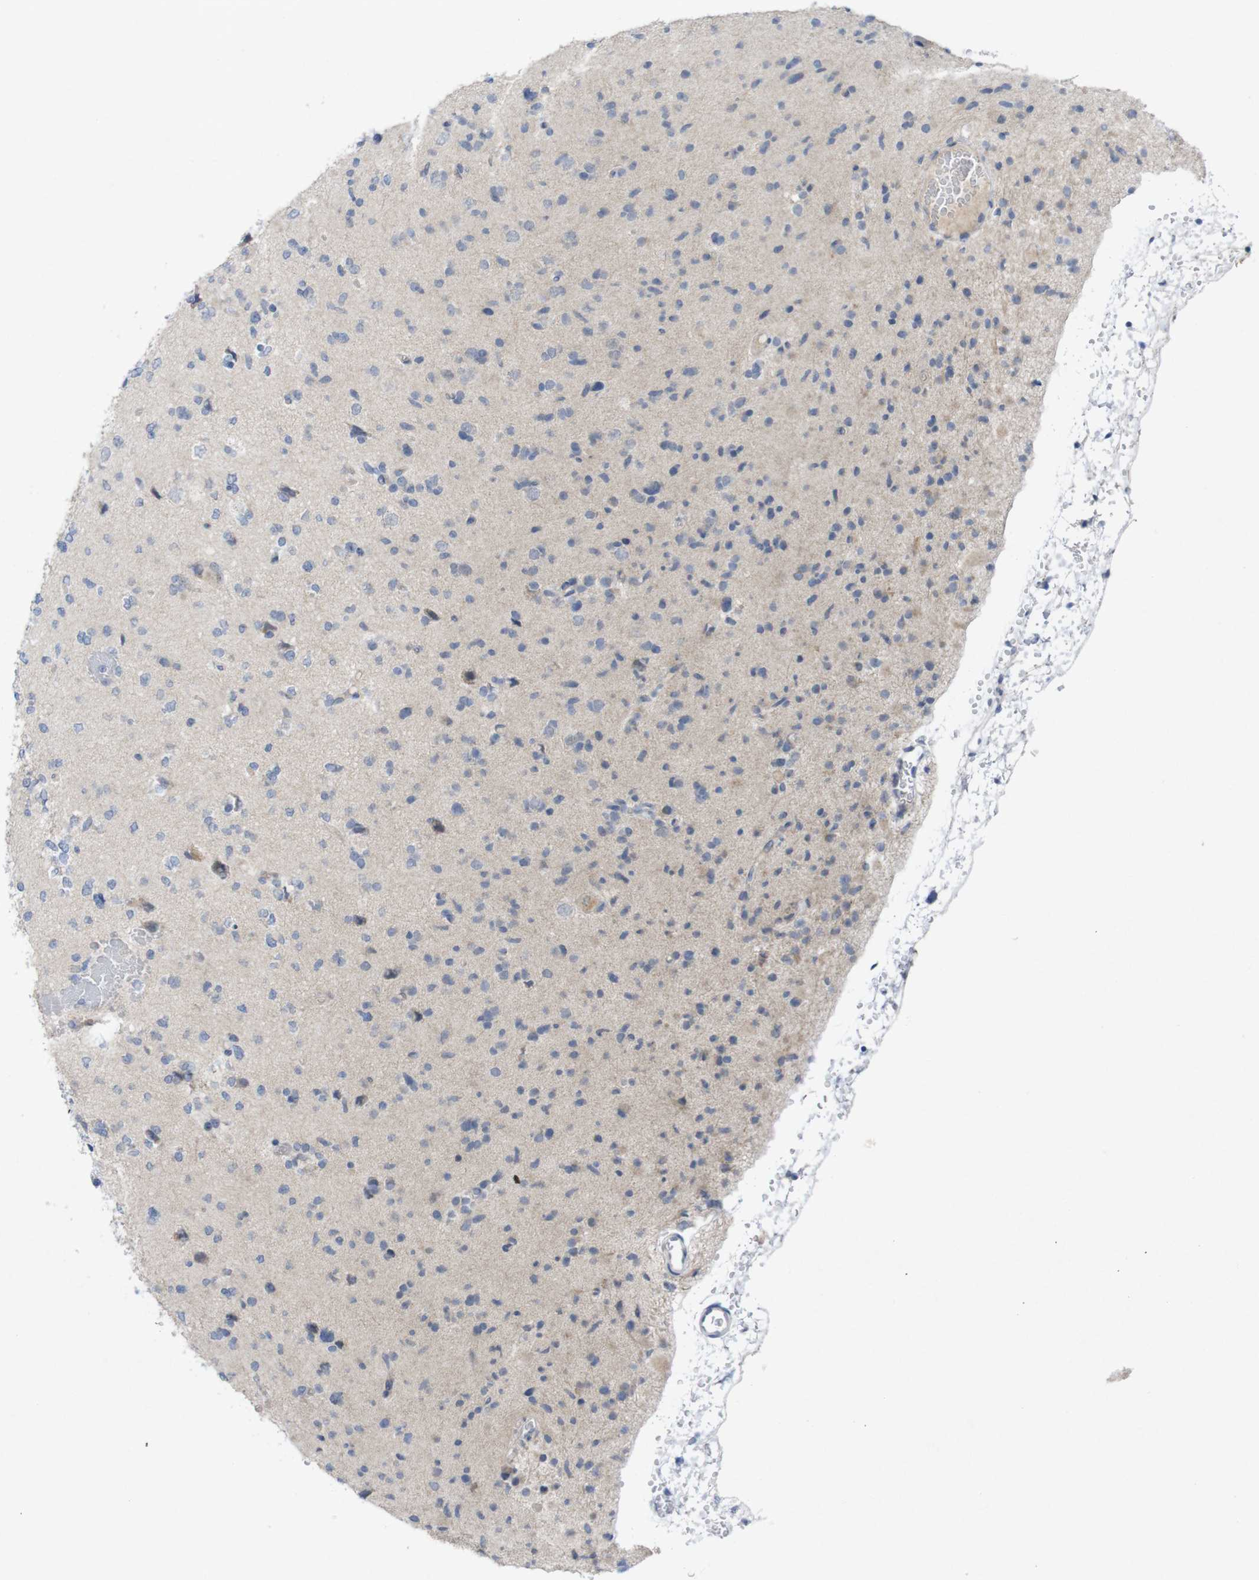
{"staining": {"intensity": "weak", "quantity": "<25%", "location": "cytoplasmic/membranous"}, "tissue": "glioma", "cell_type": "Tumor cells", "image_type": "cancer", "snomed": [{"axis": "morphology", "description": "Glioma, malignant, Low grade"}, {"axis": "topography", "description": "Brain"}], "caption": "Immunohistochemistry (IHC) histopathology image of neoplastic tissue: human glioma stained with DAB exhibits no significant protein positivity in tumor cells.", "gene": "SLAMF7", "patient": {"sex": "female", "age": 22}}